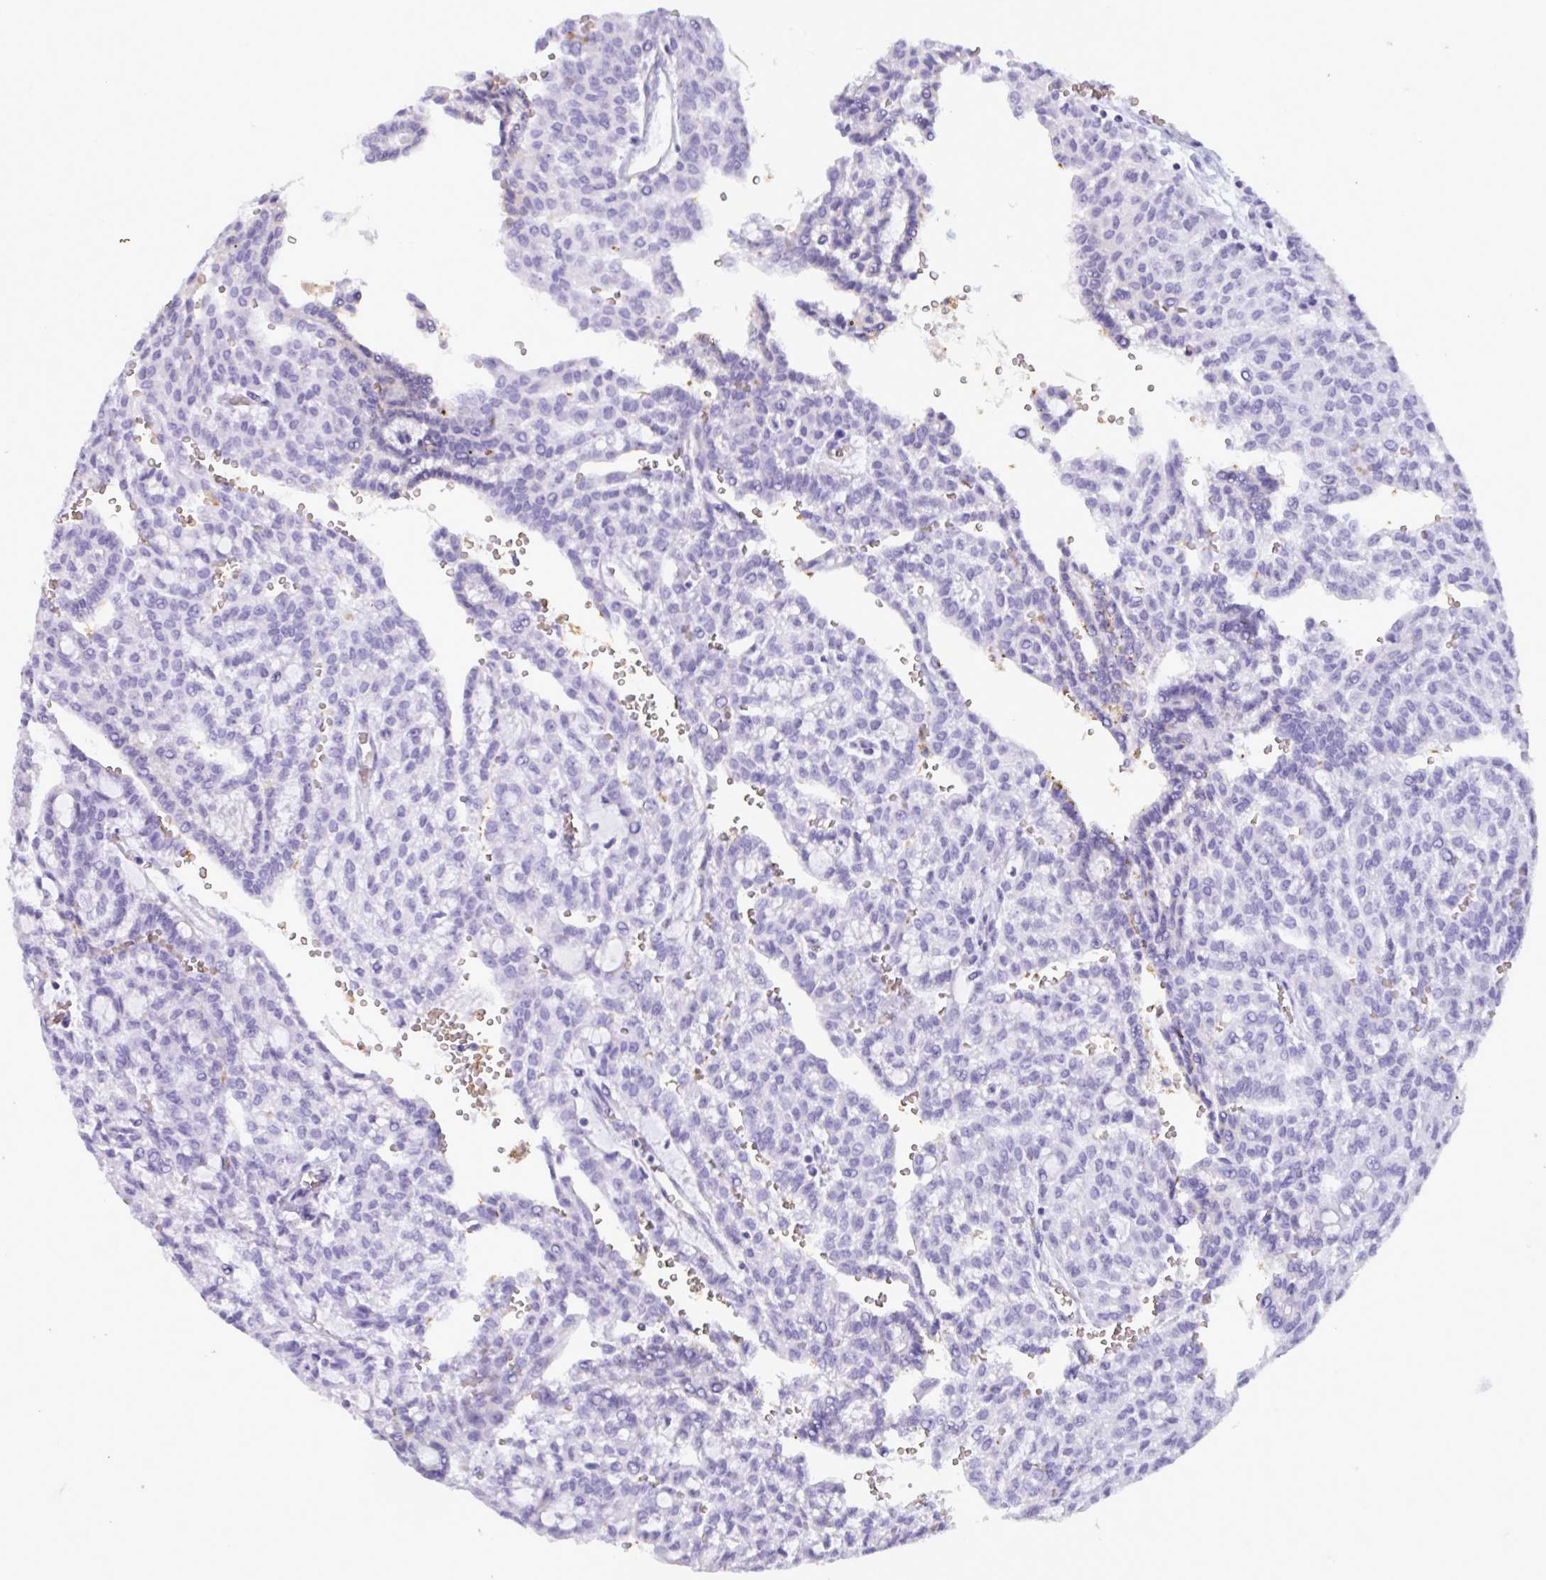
{"staining": {"intensity": "negative", "quantity": "none", "location": "none"}, "tissue": "renal cancer", "cell_type": "Tumor cells", "image_type": "cancer", "snomed": [{"axis": "morphology", "description": "Adenocarcinoma, NOS"}, {"axis": "topography", "description": "Kidney"}], "caption": "Tumor cells are negative for protein expression in human renal adenocarcinoma.", "gene": "SLC2A1", "patient": {"sex": "male", "age": 63}}